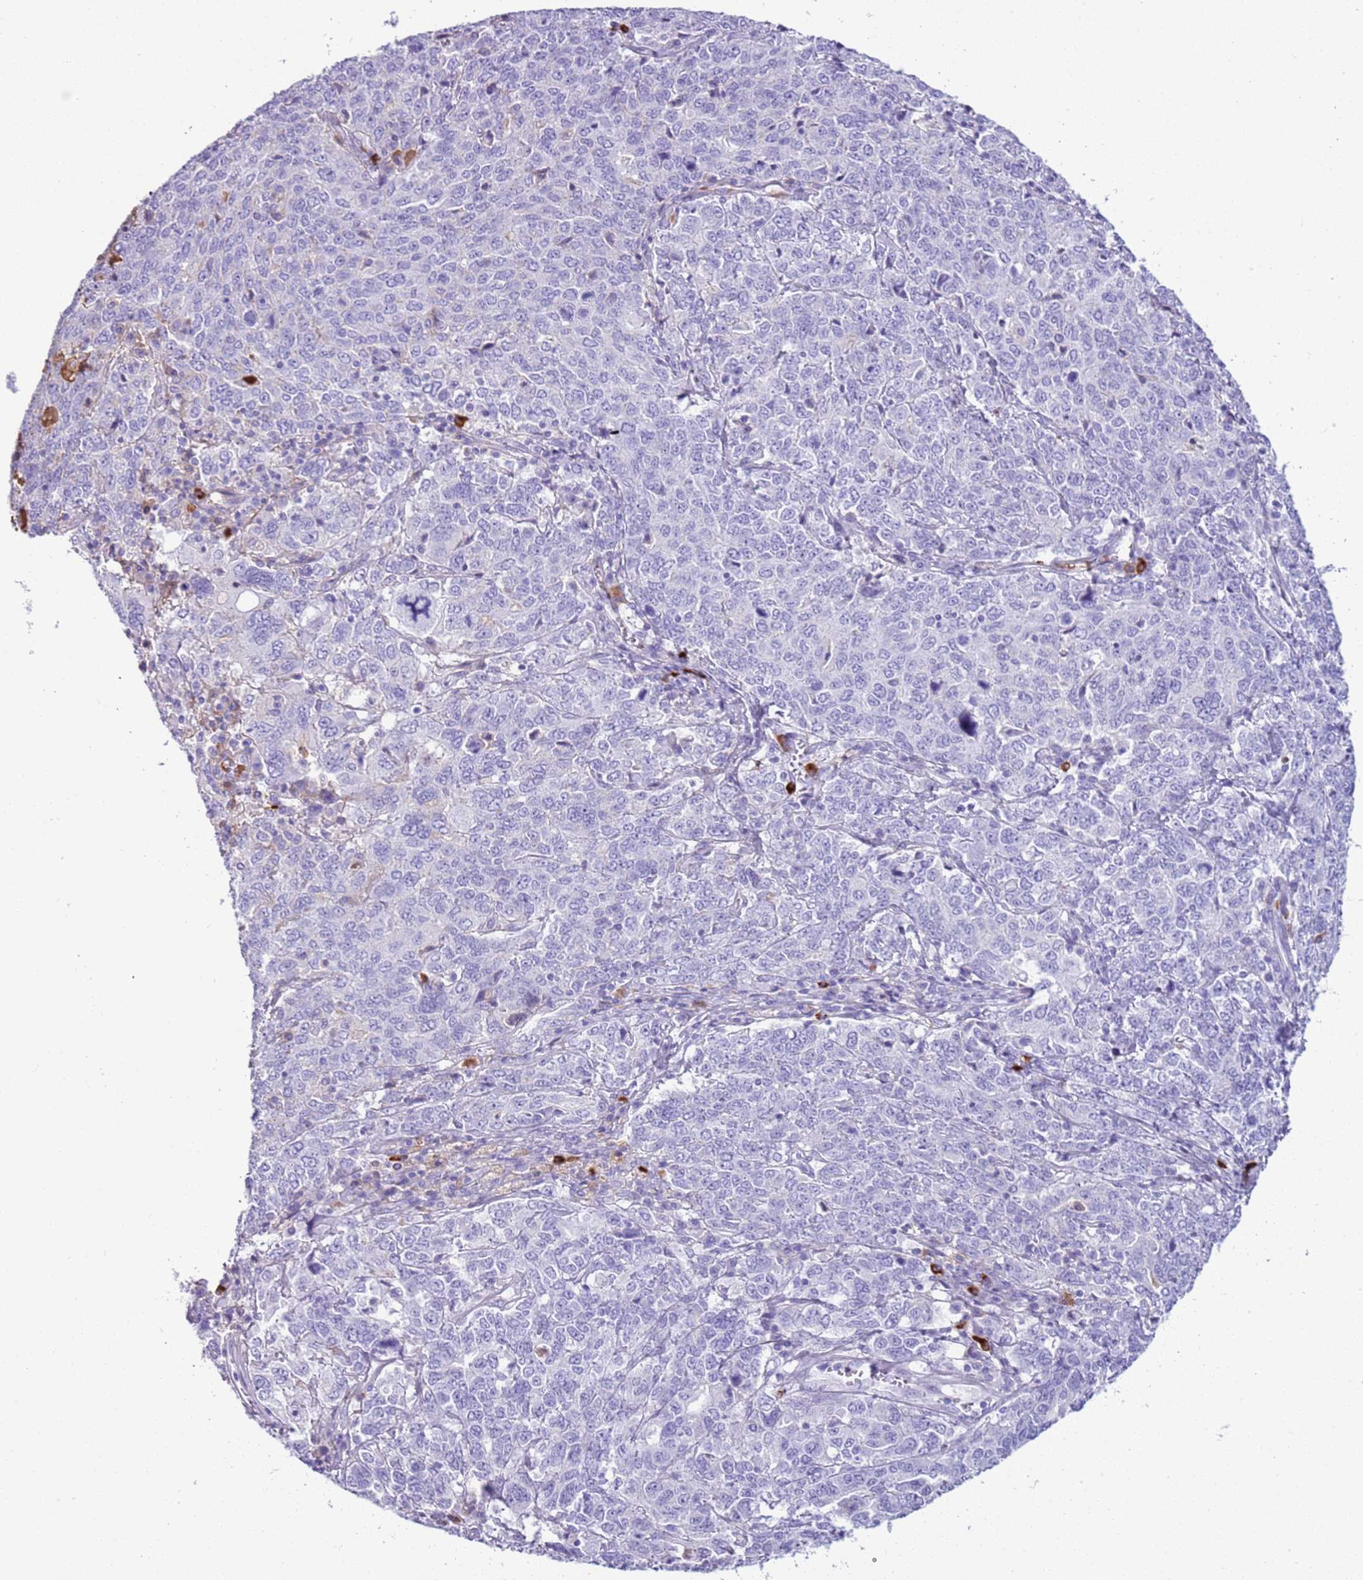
{"staining": {"intensity": "negative", "quantity": "none", "location": "none"}, "tissue": "ovarian cancer", "cell_type": "Tumor cells", "image_type": "cancer", "snomed": [{"axis": "morphology", "description": "Carcinoma, endometroid"}, {"axis": "topography", "description": "Ovary"}], "caption": "The immunohistochemistry photomicrograph has no significant expression in tumor cells of endometroid carcinoma (ovarian) tissue.", "gene": "IGKV3D-11", "patient": {"sex": "female", "age": 62}}